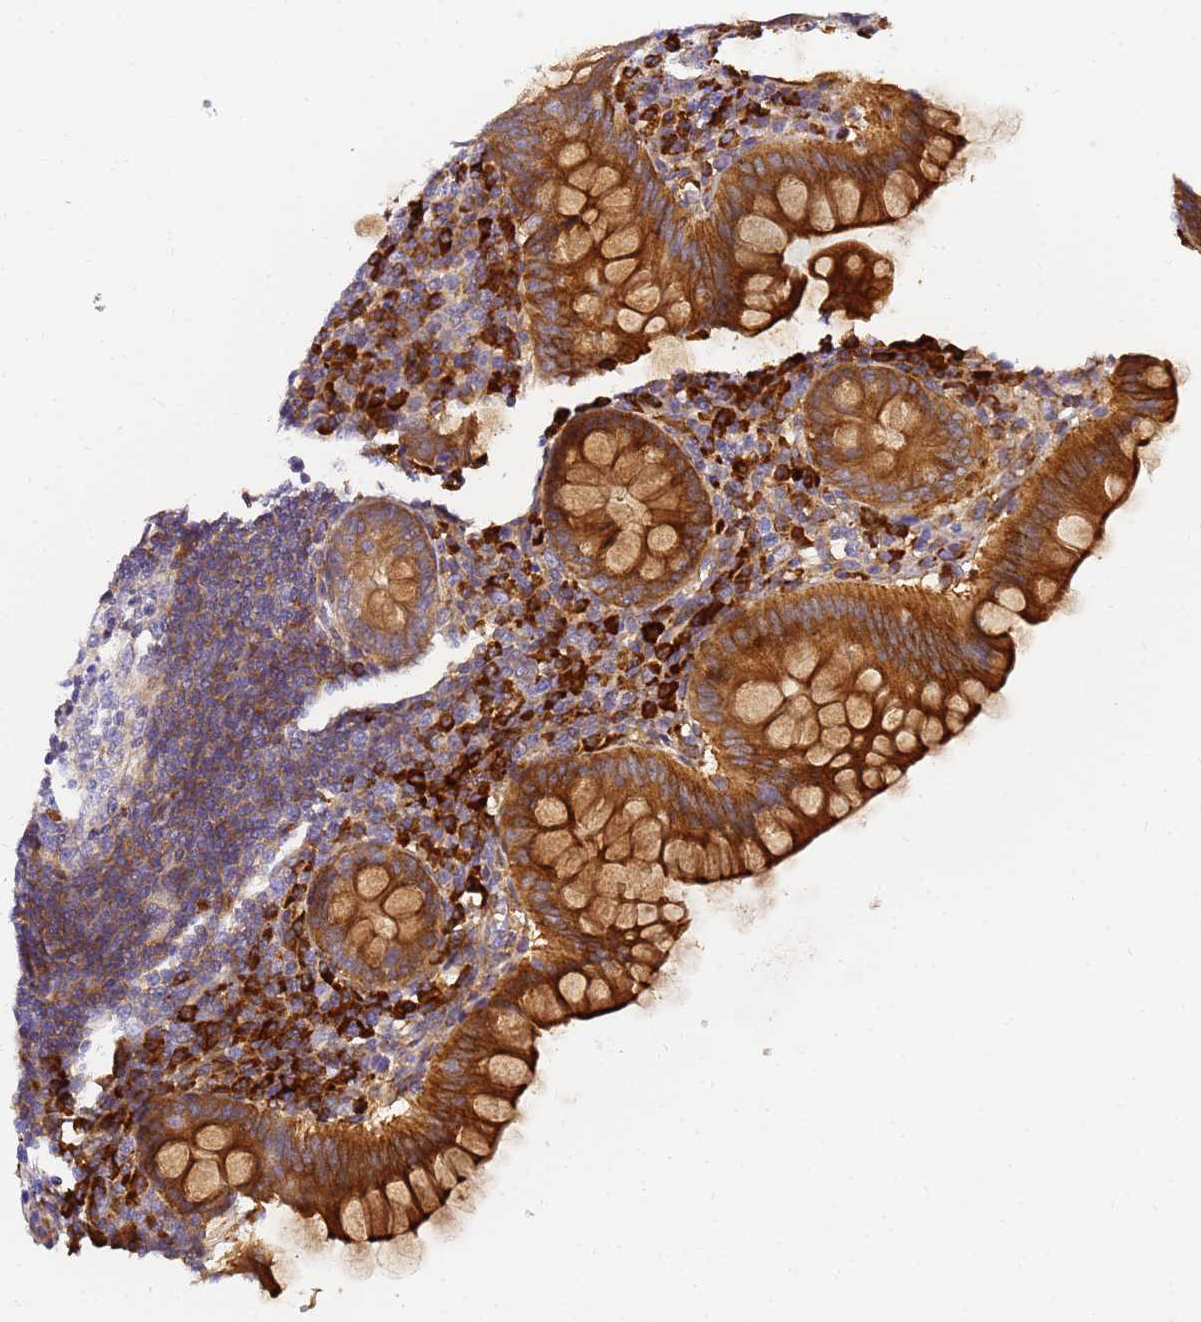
{"staining": {"intensity": "strong", "quantity": ">75%", "location": "cytoplasmic/membranous"}, "tissue": "appendix", "cell_type": "Glandular cells", "image_type": "normal", "snomed": [{"axis": "morphology", "description": "Normal tissue, NOS"}, {"axis": "topography", "description": "Appendix"}], "caption": "This image displays normal appendix stained with immunohistochemistry to label a protein in brown. The cytoplasmic/membranous of glandular cells show strong positivity for the protein. Nuclei are counter-stained blue.", "gene": "POM121C", "patient": {"sex": "female", "age": 33}}